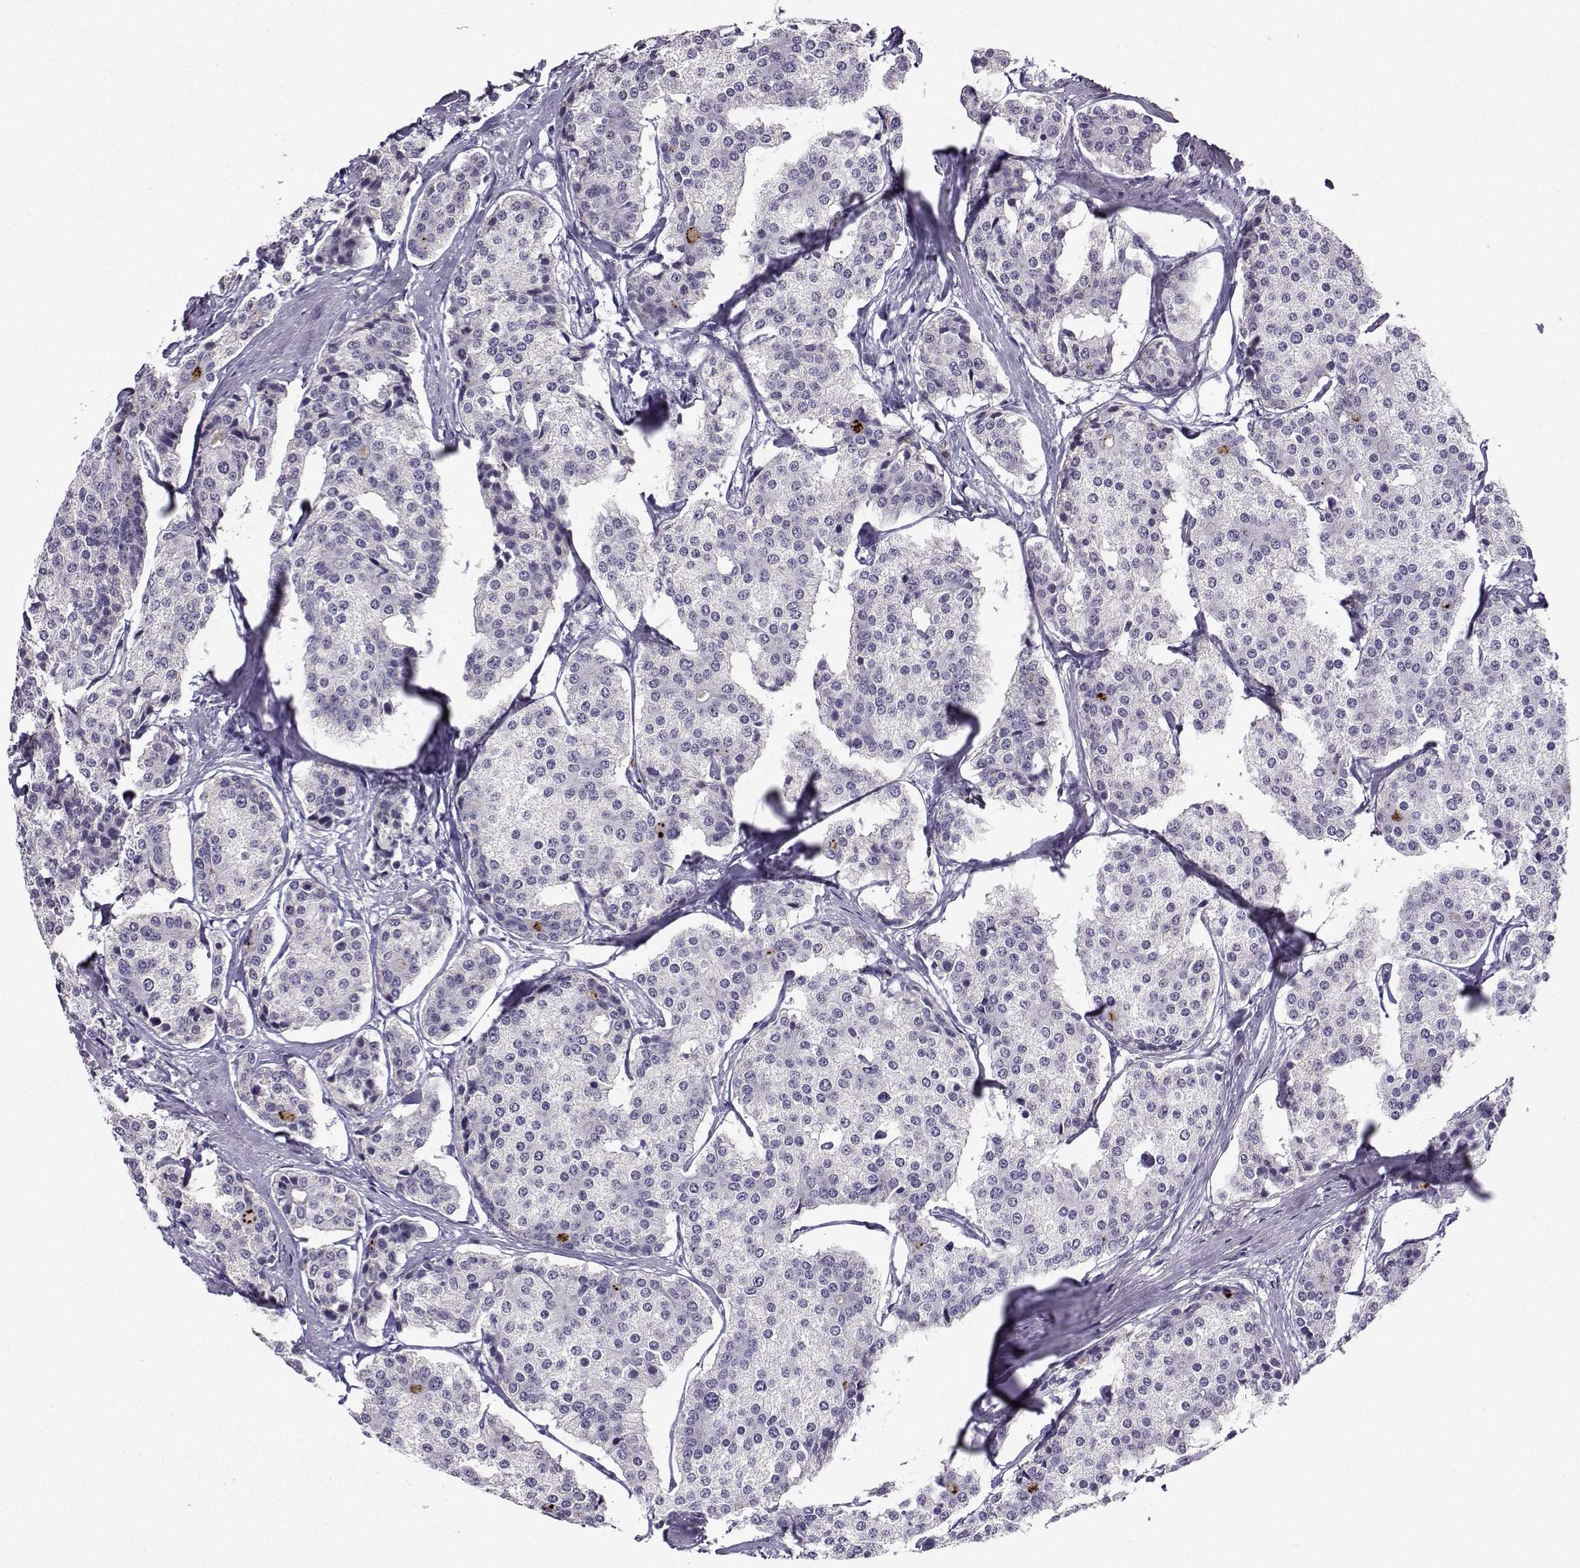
{"staining": {"intensity": "negative", "quantity": "none", "location": "none"}, "tissue": "carcinoid", "cell_type": "Tumor cells", "image_type": "cancer", "snomed": [{"axis": "morphology", "description": "Carcinoid, malignant, NOS"}, {"axis": "topography", "description": "Small intestine"}], "caption": "This micrograph is of carcinoid (malignant) stained with immunohistochemistry (IHC) to label a protein in brown with the nuclei are counter-stained blue. There is no positivity in tumor cells.", "gene": "LRFN2", "patient": {"sex": "female", "age": 65}}